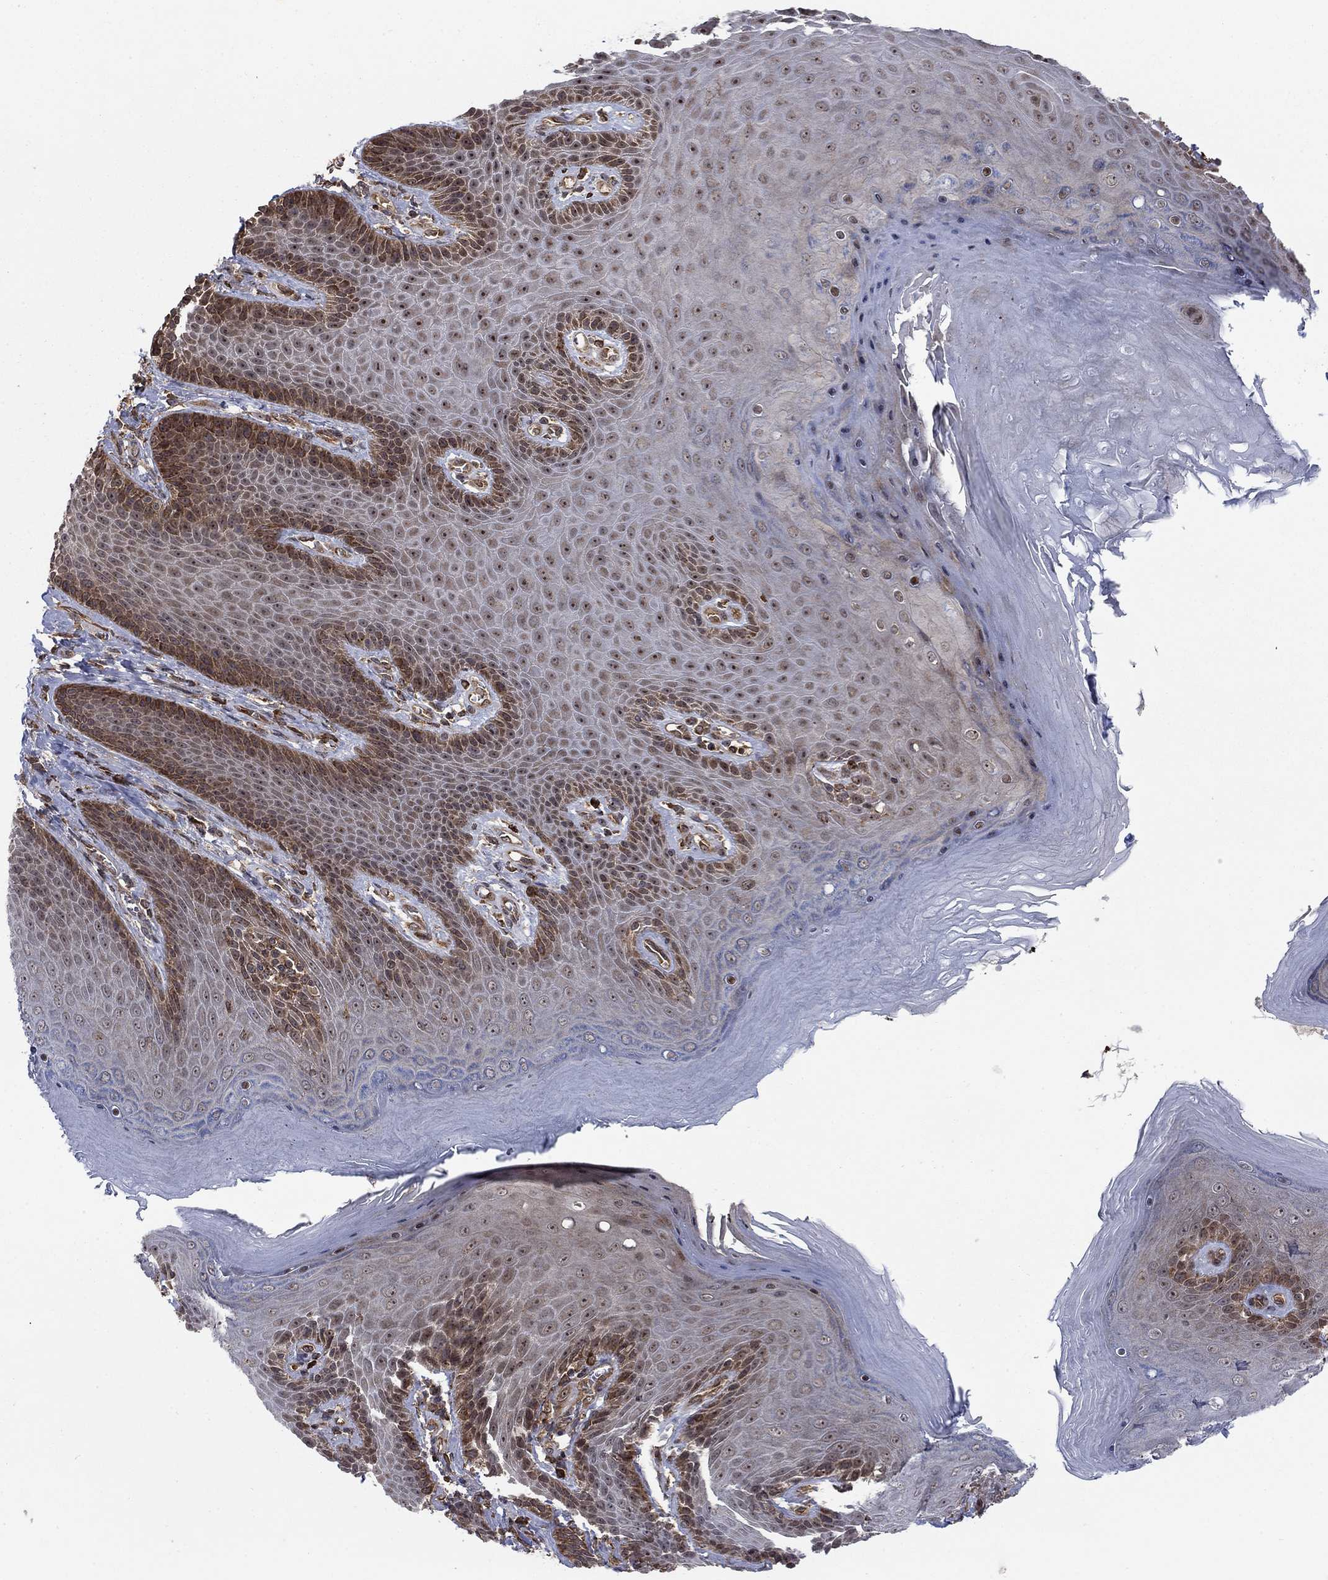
{"staining": {"intensity": "strong", "quantity": "<25%", "location": "cytoplasmic/membranous,nuclear"}, "tissue": "skin", "cell_type": "Epidermal cells", "image_type": "normal", "snomed": [{"axis": "morphology", "description": "Normal tissue, NOS"}, {"axis": "topography", "description": "Skeletal muscle"}, {"axis": "topography", "description": "Anal"}, {"axis": "topography", "description": "Peripheral nerve tissue"}], "caption": "Immunohistochemical staining of benign human skin demonstrates medium levels of strong cytoplasmic/membranous,nuclear expression in approximately <25% of epidermal cells.", "gene": "IFI35", "patient": {"sex": "male", "age": 53}}